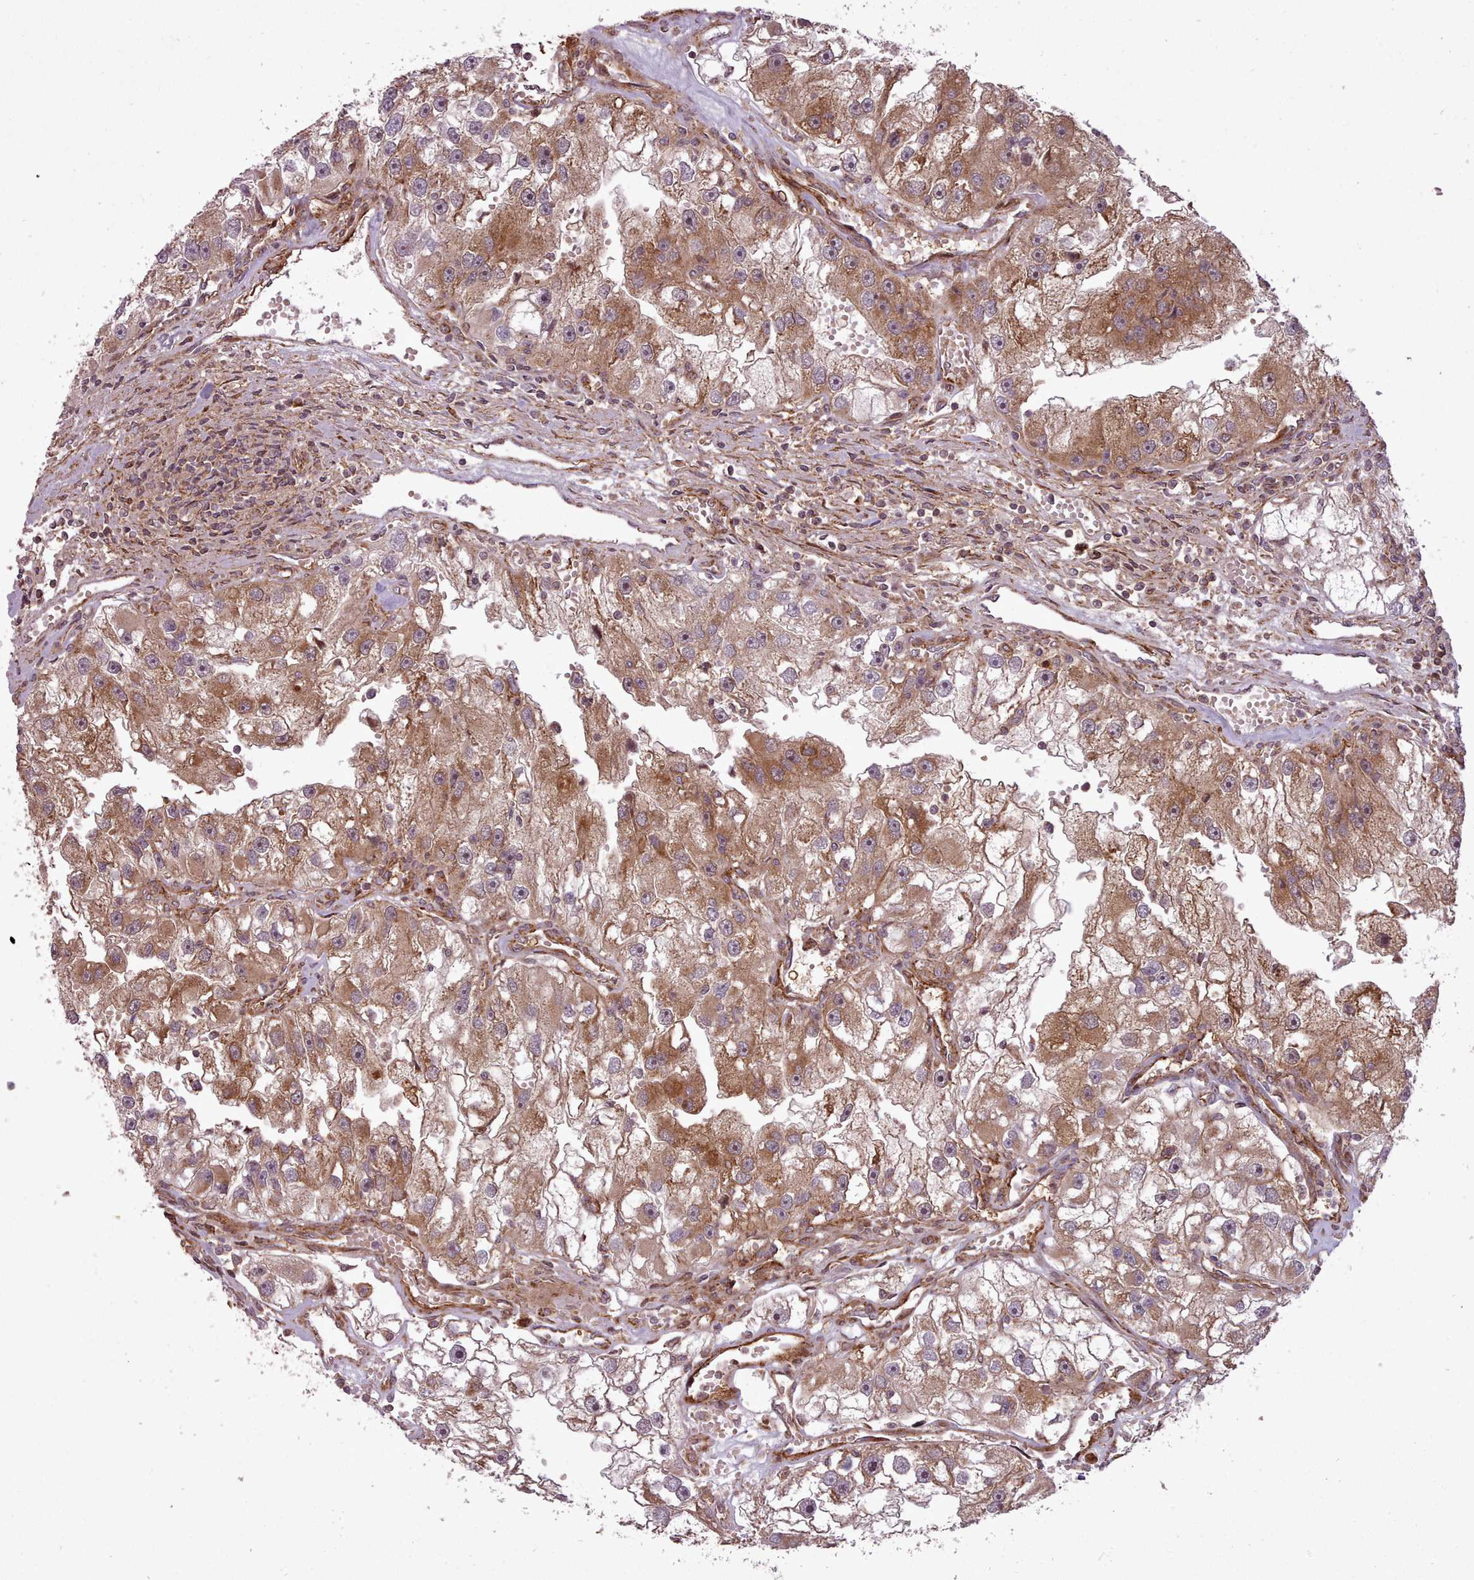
{"staining": {"intensity": "moderate", "quantity": ">75%", "location": "cytoplasmic/membranous"}, "tissue": "renal cancer", "cell_type": "Tumor cells", "image_type": "cancer", "snomed": [{"axis": "morphology", "description": "Adenocarcinoma, NOS"}, {"axis": "topography", "description": "Kidney"}], "caption": "This is a photomicrograph of immunohistochemistry staining of renal cancer (adenocarcinoma), which shows moderate staining in the cytoplasmic/membranous of tumor cells.", "gene": "NLRP7", "patient": {"sex": "male", "age": 63}}